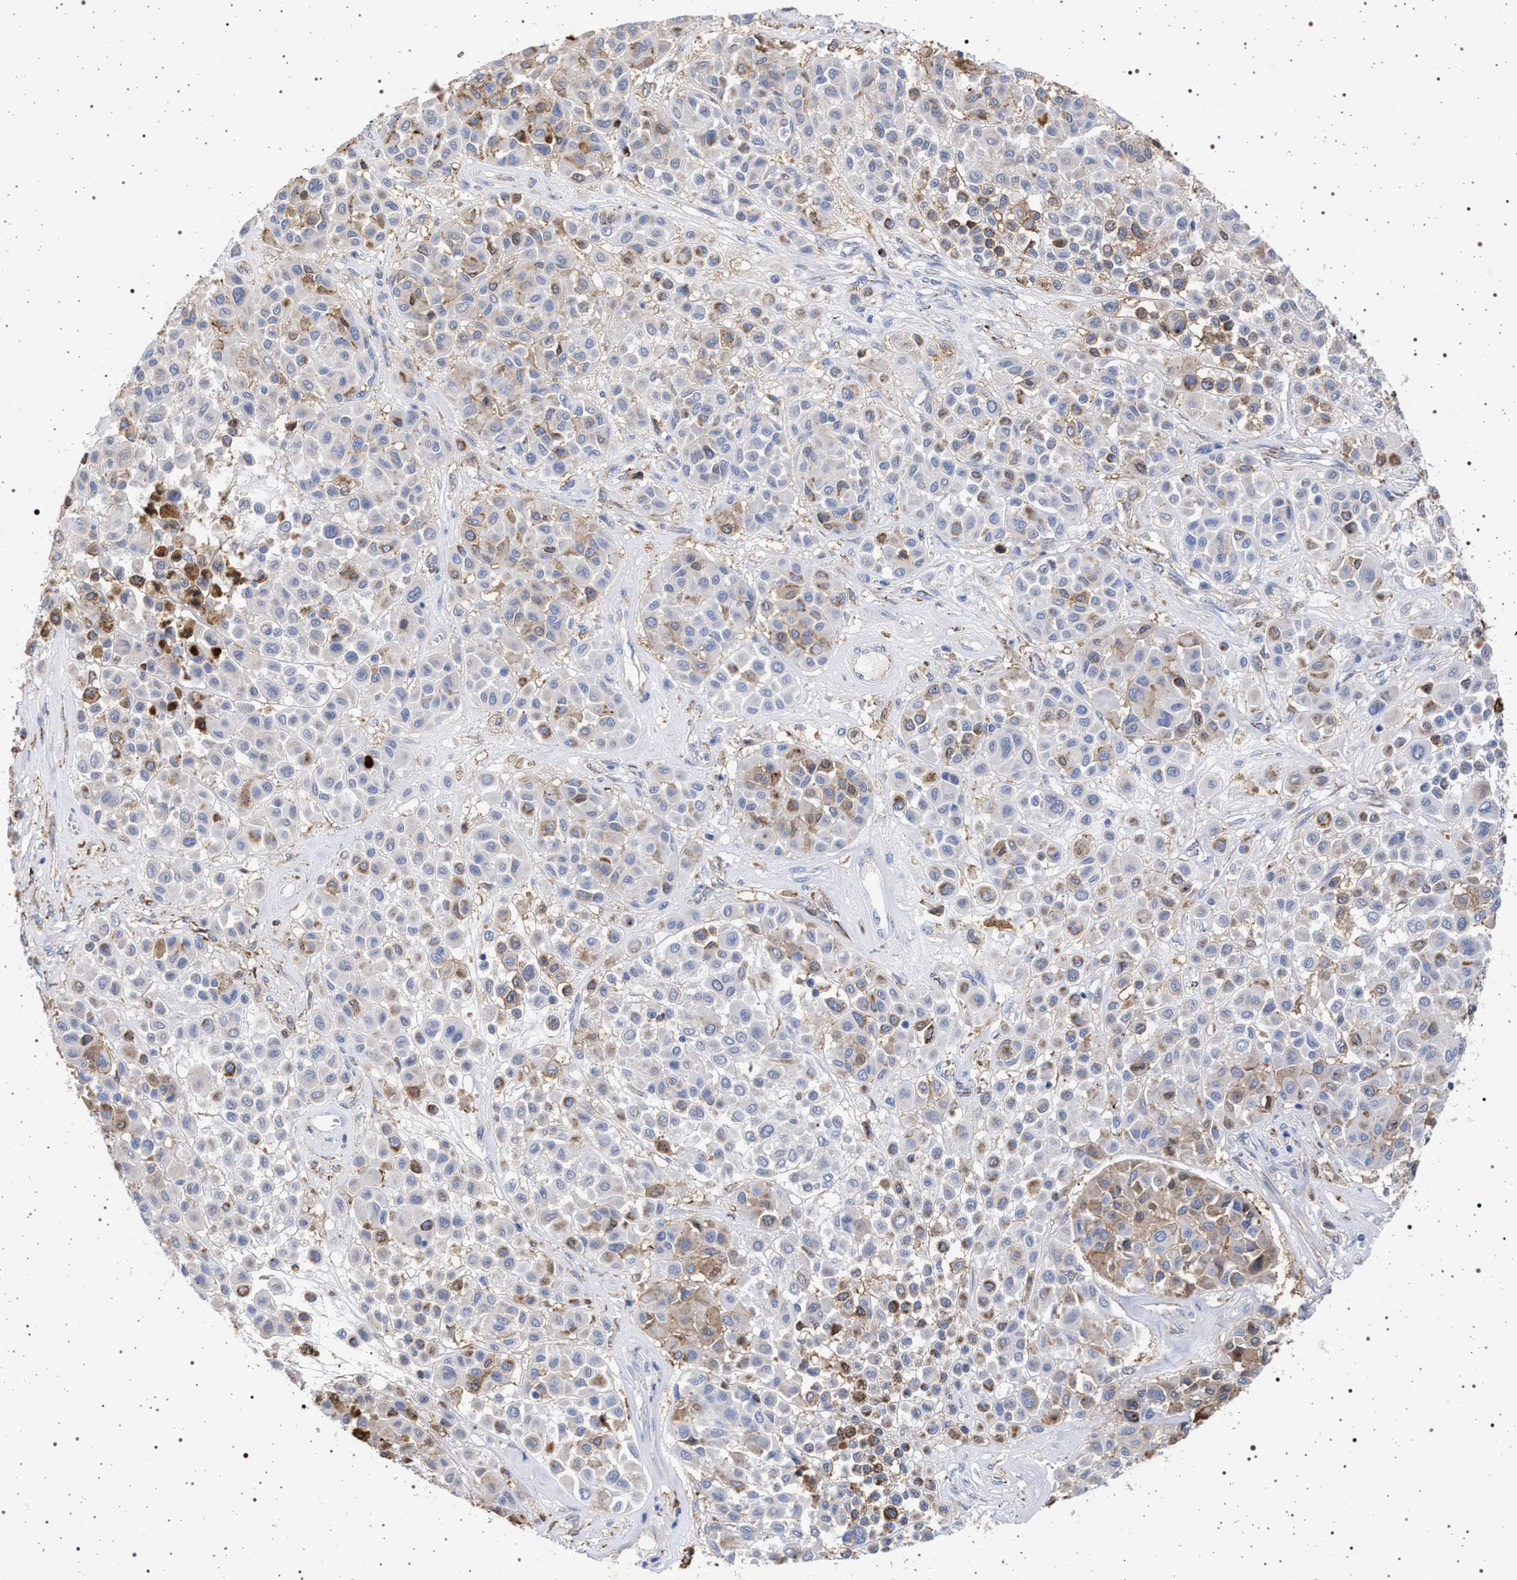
{"staining": {"intensity": "weak", "quantity": "<25%", "location": "cytoplasmic/membranous"}, "tissue": "melanoma", "cell_type": "Tumor cells", "image_type": "cancer", "snomed": [{"axis": "morphology", "description": "Malignant melanoma, Metastatic site"}, {"axis": "topography", "description": "Soft tissue"}], "caption": "Malignant melanoma (metastatic site) was stained to show a protein in brown. There is no significant expression in tumor cells.", "gene": "PLG", "patient": {"sex": "male", "age": 41}}